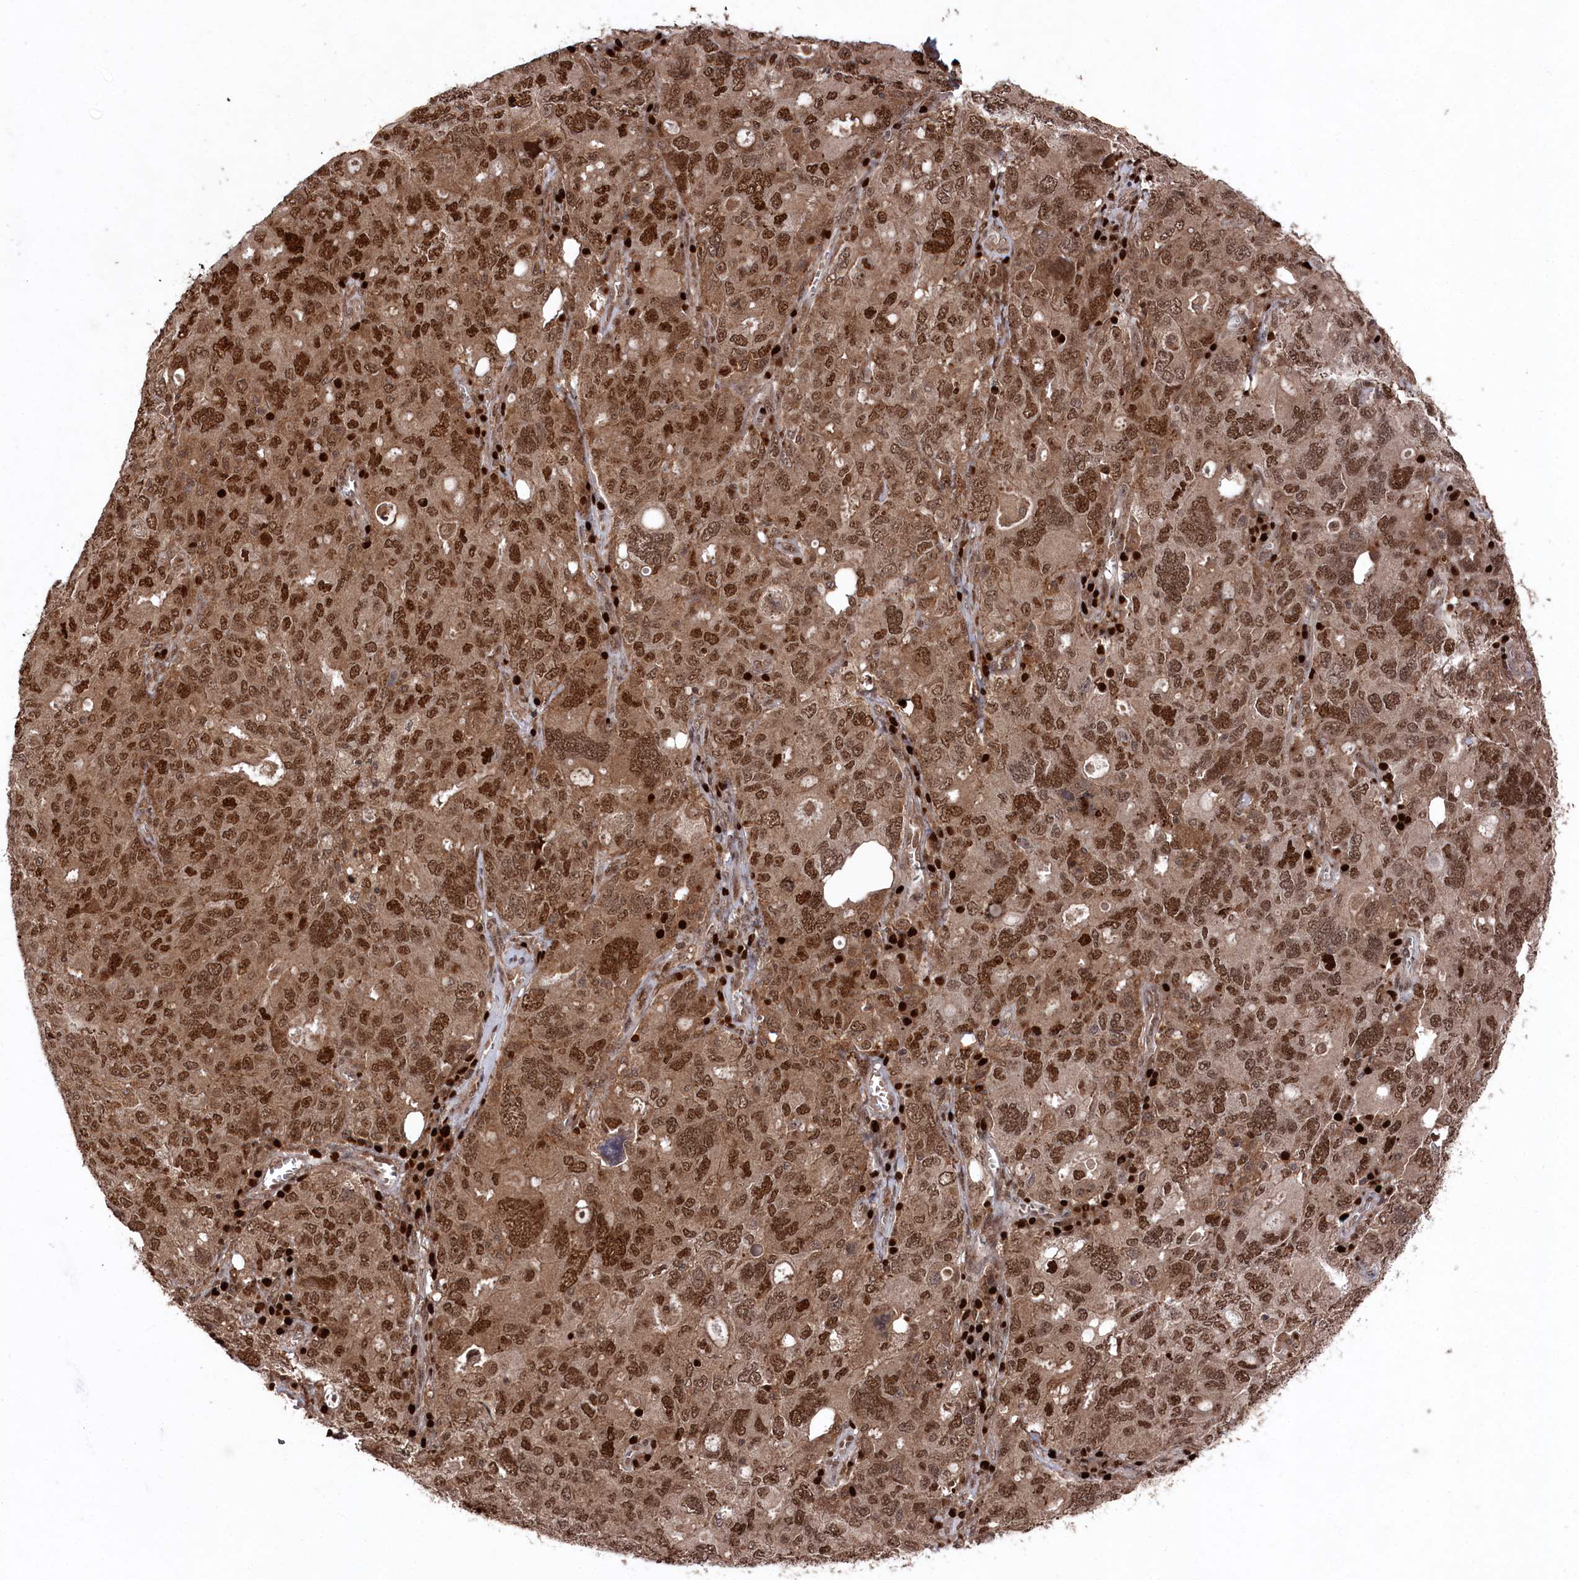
{"staining": {"intensity": "moderate", "quantity": ">75%", "location": "cytoplasmic/membranous,nuclear"}, "tissue": "ovarian cancer", "cell_type": "Tumor cells", "image_type": "cancer", "snomed": [{"axis": "morphology", "description": "Carcinoma, endometroid"}, {"axis": "topography", "description": "Ovary"}], "caption": "Immunohistochemistry micrograph of human endometroid carcinoma (ovarian) stained for a protein (brown), which exhibits medium levels of moderate cytoplasmic/membranous and nuclear staining in approximately >75% of tumor cells.", "gene": "BORCS7", "patient": {"sex": "female", "age": 62}}